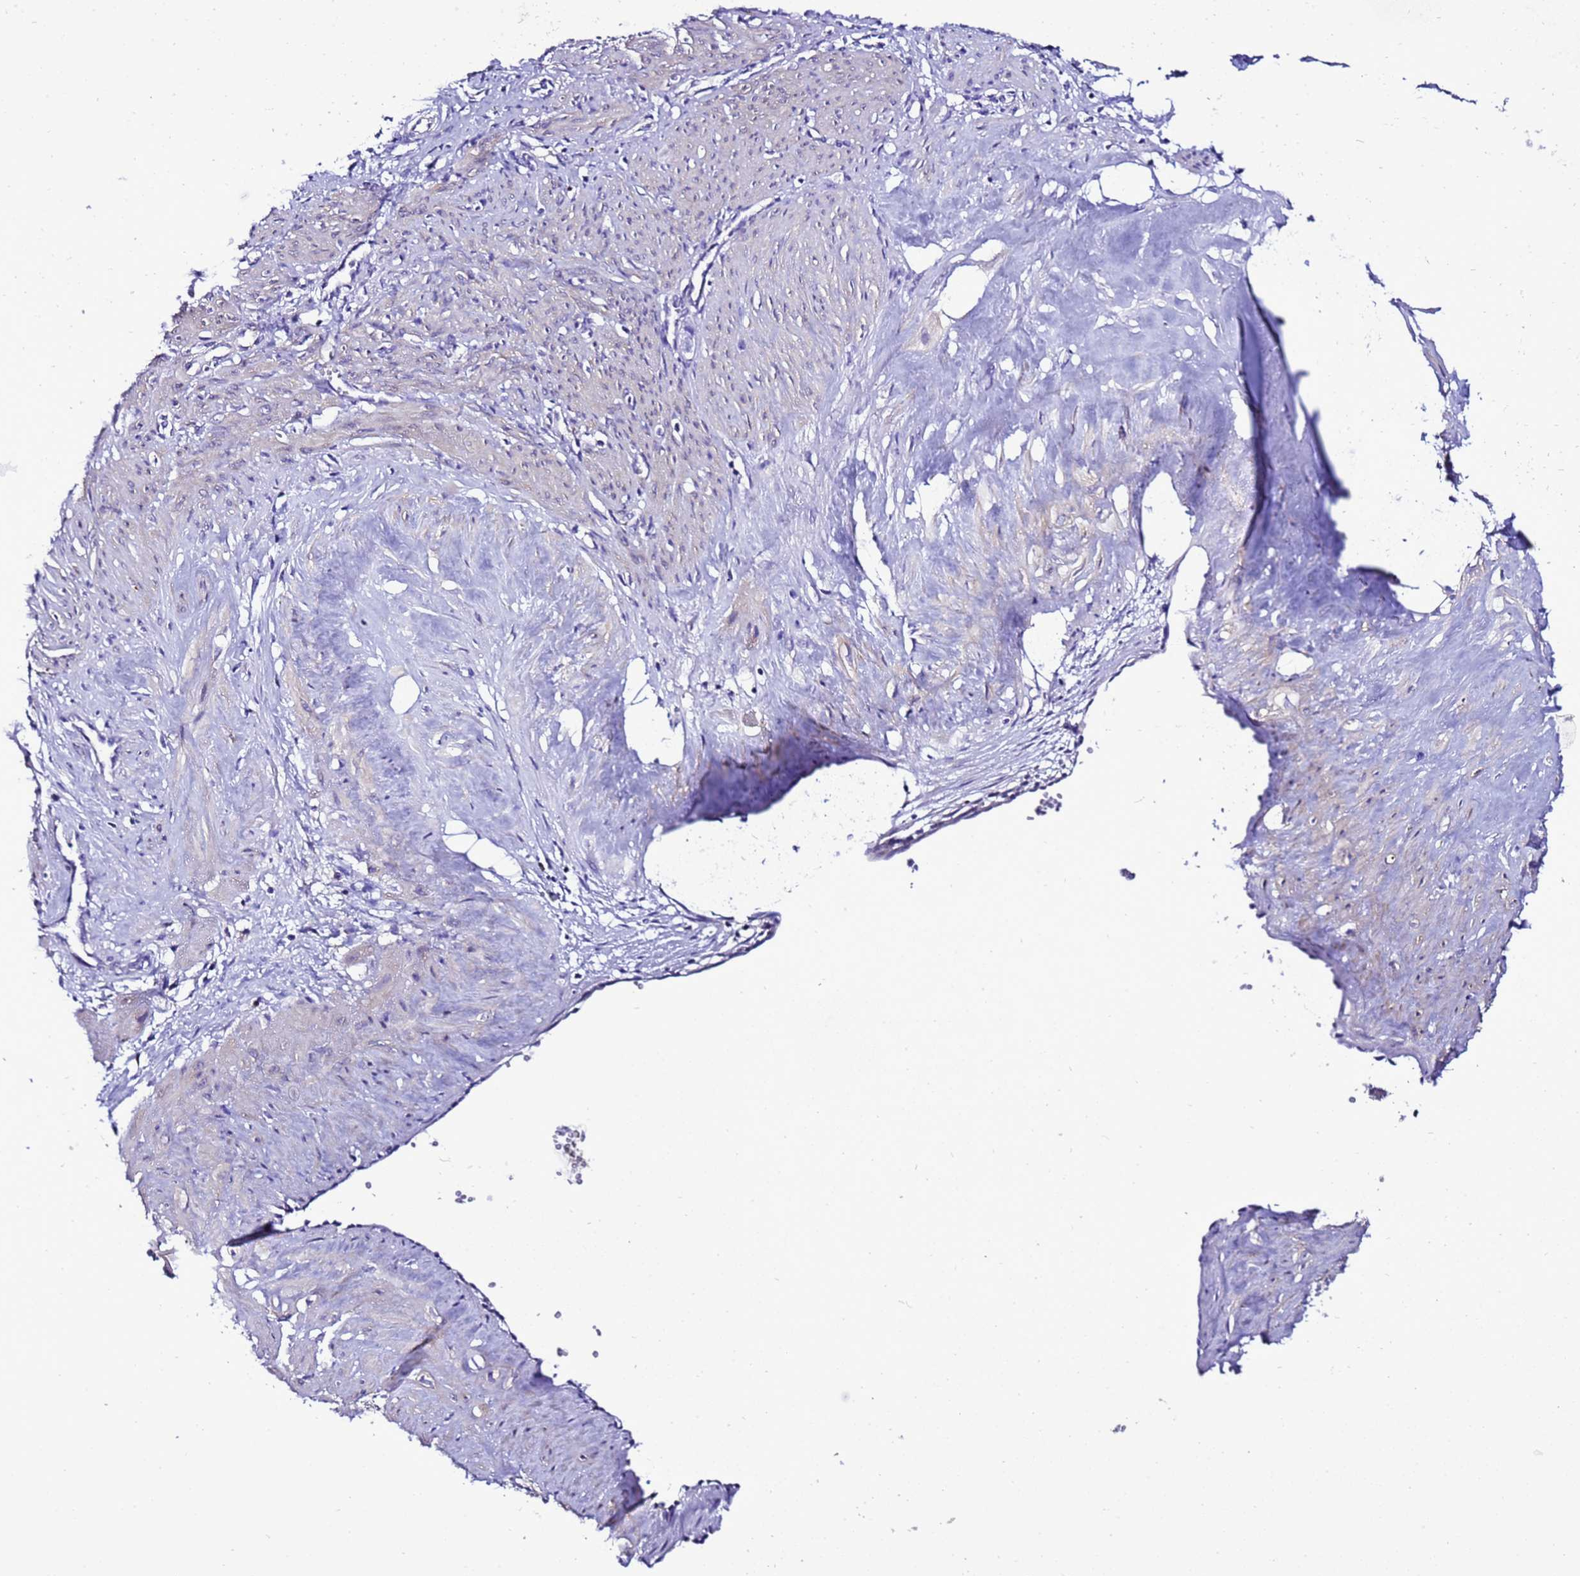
{"staining": {"intensity": "negative", "quantity": "none", "location": "none"}, "tissue": "smooth muscle", "cell_type": "Smooth muscle cells", "image_type": "normal", "snomed": [{"axis": "morphology", "description": "Normal tissue, NOS"}, {"axis": "topography", "description": "Endometrium"}], "caption": "An IHC histopathology image of unremarkable smooth muscle is shown. There is no staining in smooth muscle cells of smooth muscle. Brightfield microscopy of immunohistochemistry (IHC) stained with DAB (brown) and hematoxylin (blue), captured at high magnification.", "gene": "DPH6", "patient": {"sex": "female", "age": 33}}